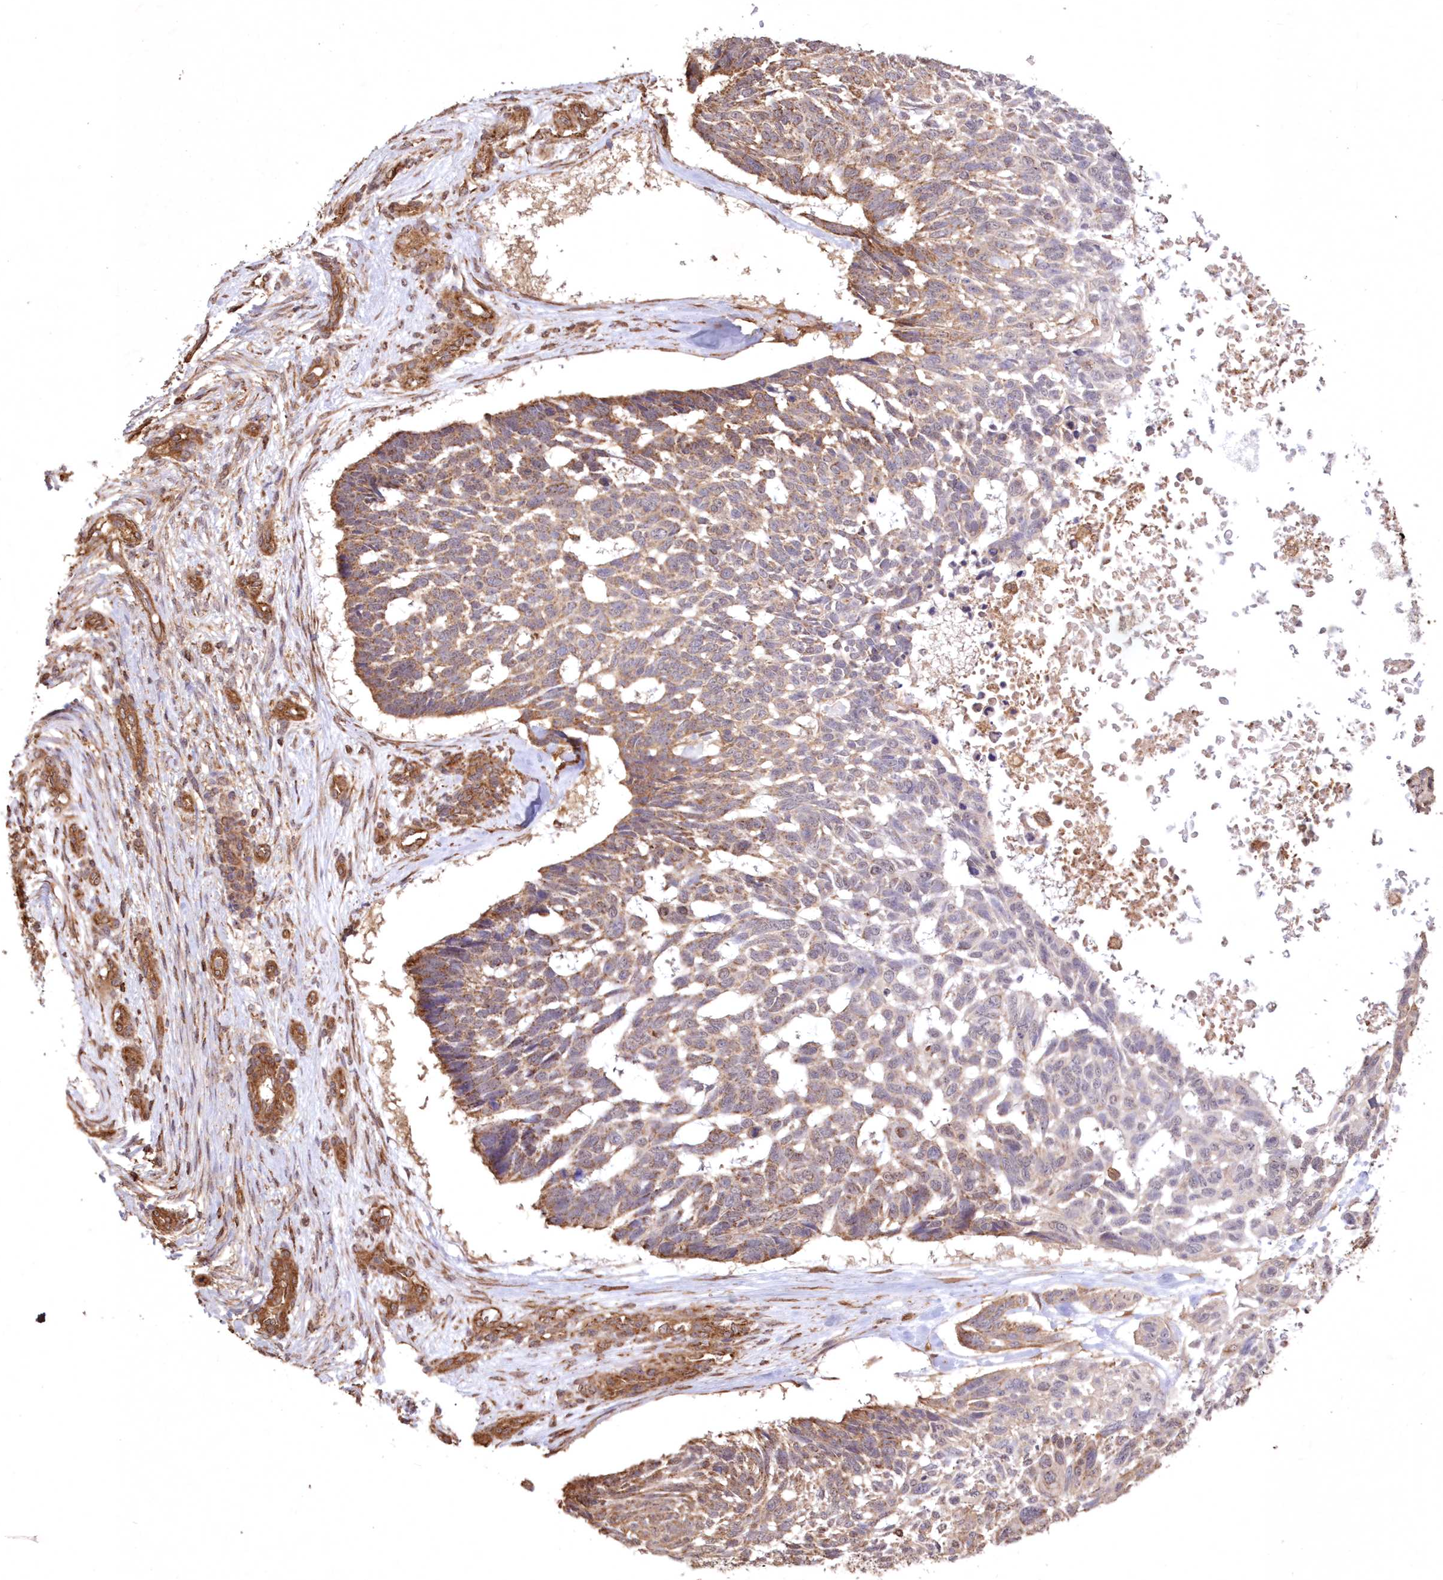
{"staining": {"intensity": "moderate", "quantity": ">75%", "location": "cytoplasmic/membranous"}, "tissue": "skin cancer", "cell_type": "Tumor cells", "image_type": "cancer", "snomed": [{"axis": "morphology", "description": "Basal cell carcinoma"}, {"axis": "topography", "description": "Skin"}], "caption": "This is an image of IHC staining of skin basal cell carcinoma, which shows moderate expression in the cytoplasmic/membranous of tumor cells.", "gene": "TMEM139", "patient": {"sex": "male", "age": 88}}